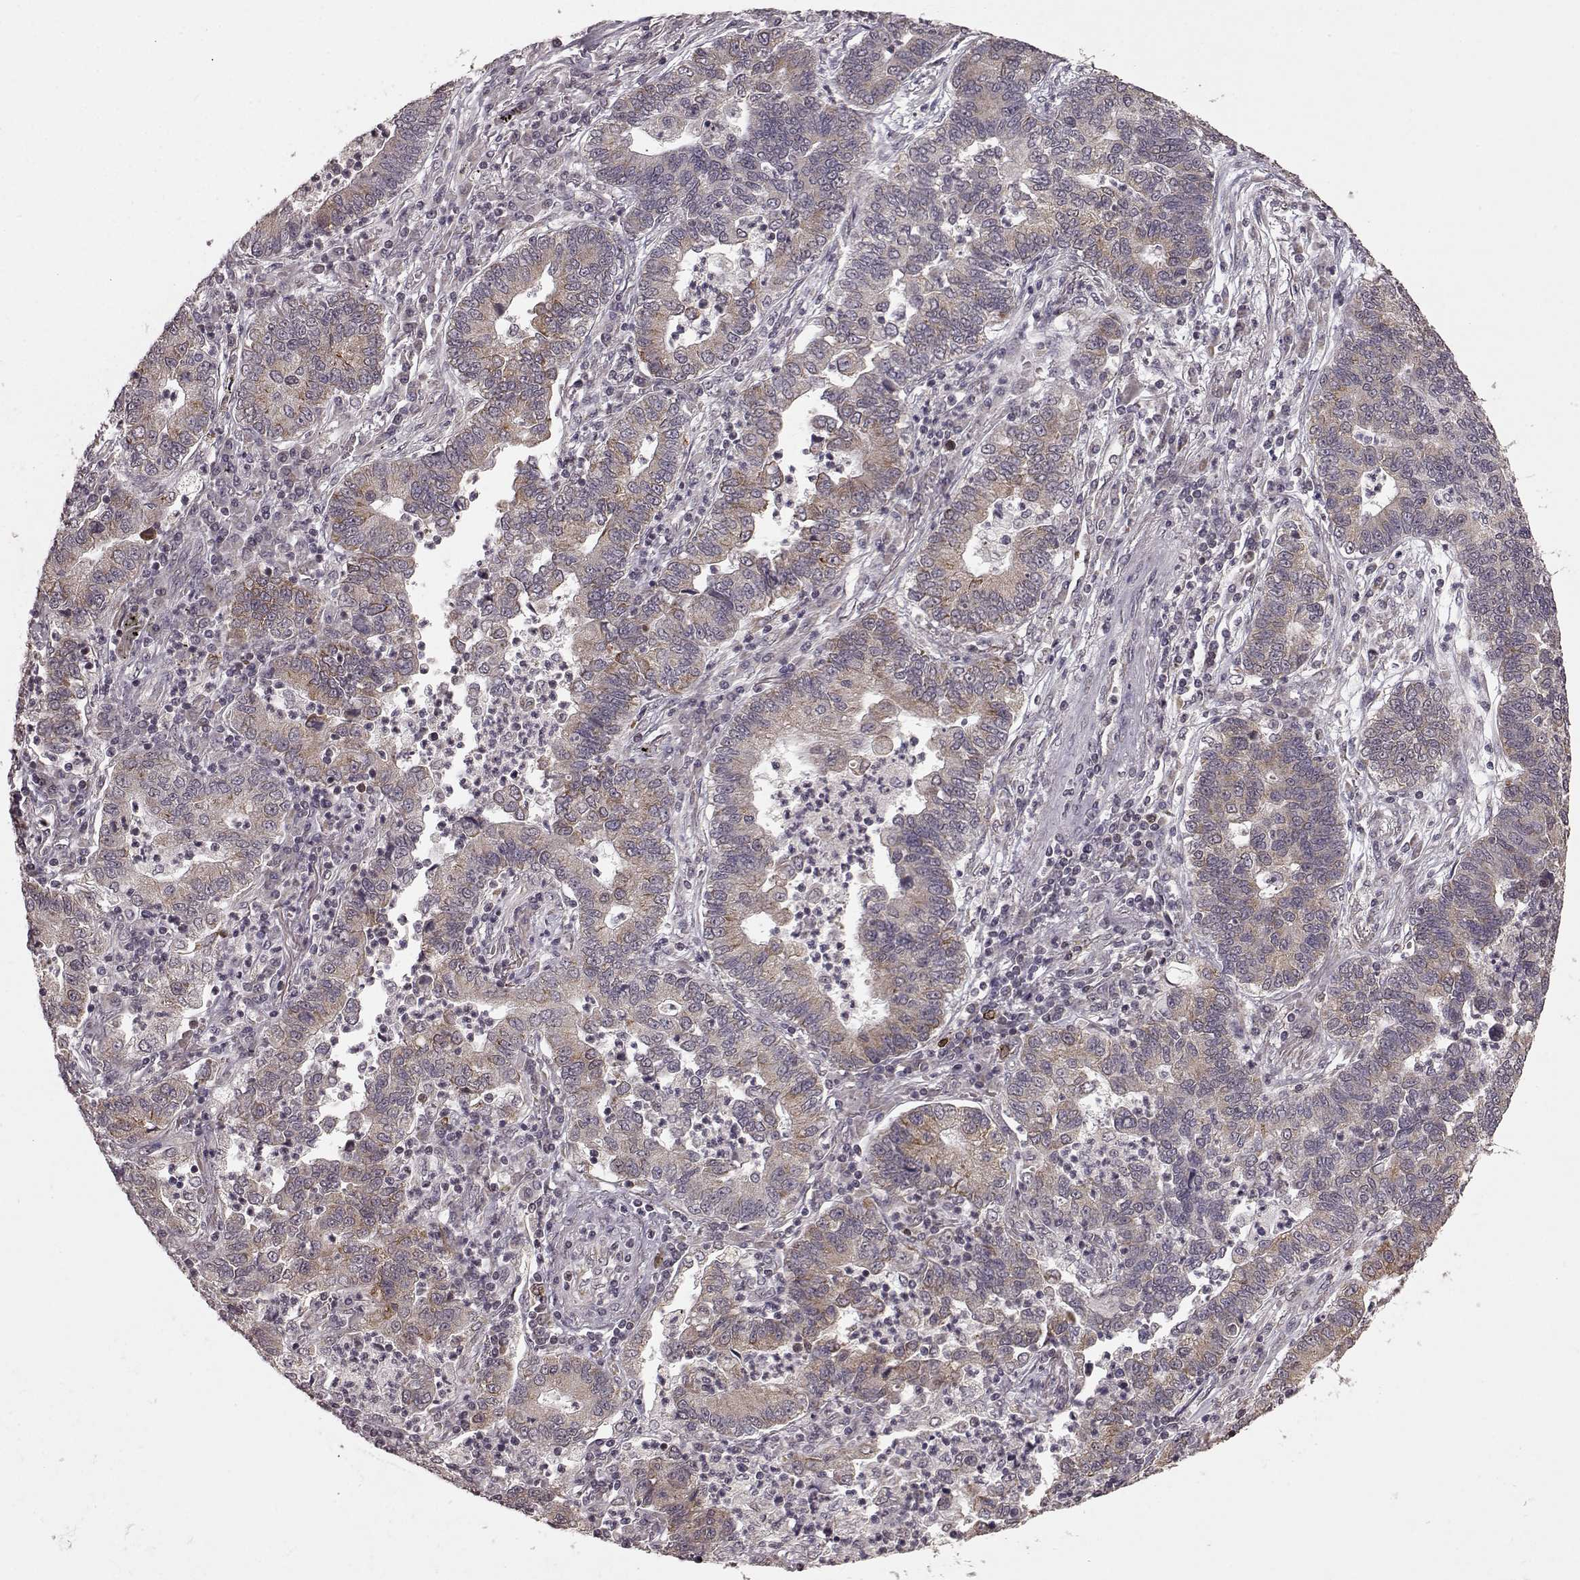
{"staining": {"intensity": "weak", "quantity": ">75%", "location": "cytoplasmic/membranous"}, "tissue": "lung cancer", "cell_type": "Tumor cells", "image_type": "cancer", "snomed": [{"axis": "morphology", "description": "Adenocarcinoma, NOS"}, {"axis": "topography", "description": "Lung"}], "caption": "Immunohistochemistry (IHC) micrograph of neoplastic tissue: lung cancer (adenocarcinoma) stained using immunohistochemistry exhibits low levels of weak protein expression localized specifically in the cytoplasmic/membranous of tumor cells, appearing as a cytoplasmic/membranous brown color.", "gene": "ELOVL5", "patient": {"sex": "female", "age": 57}}